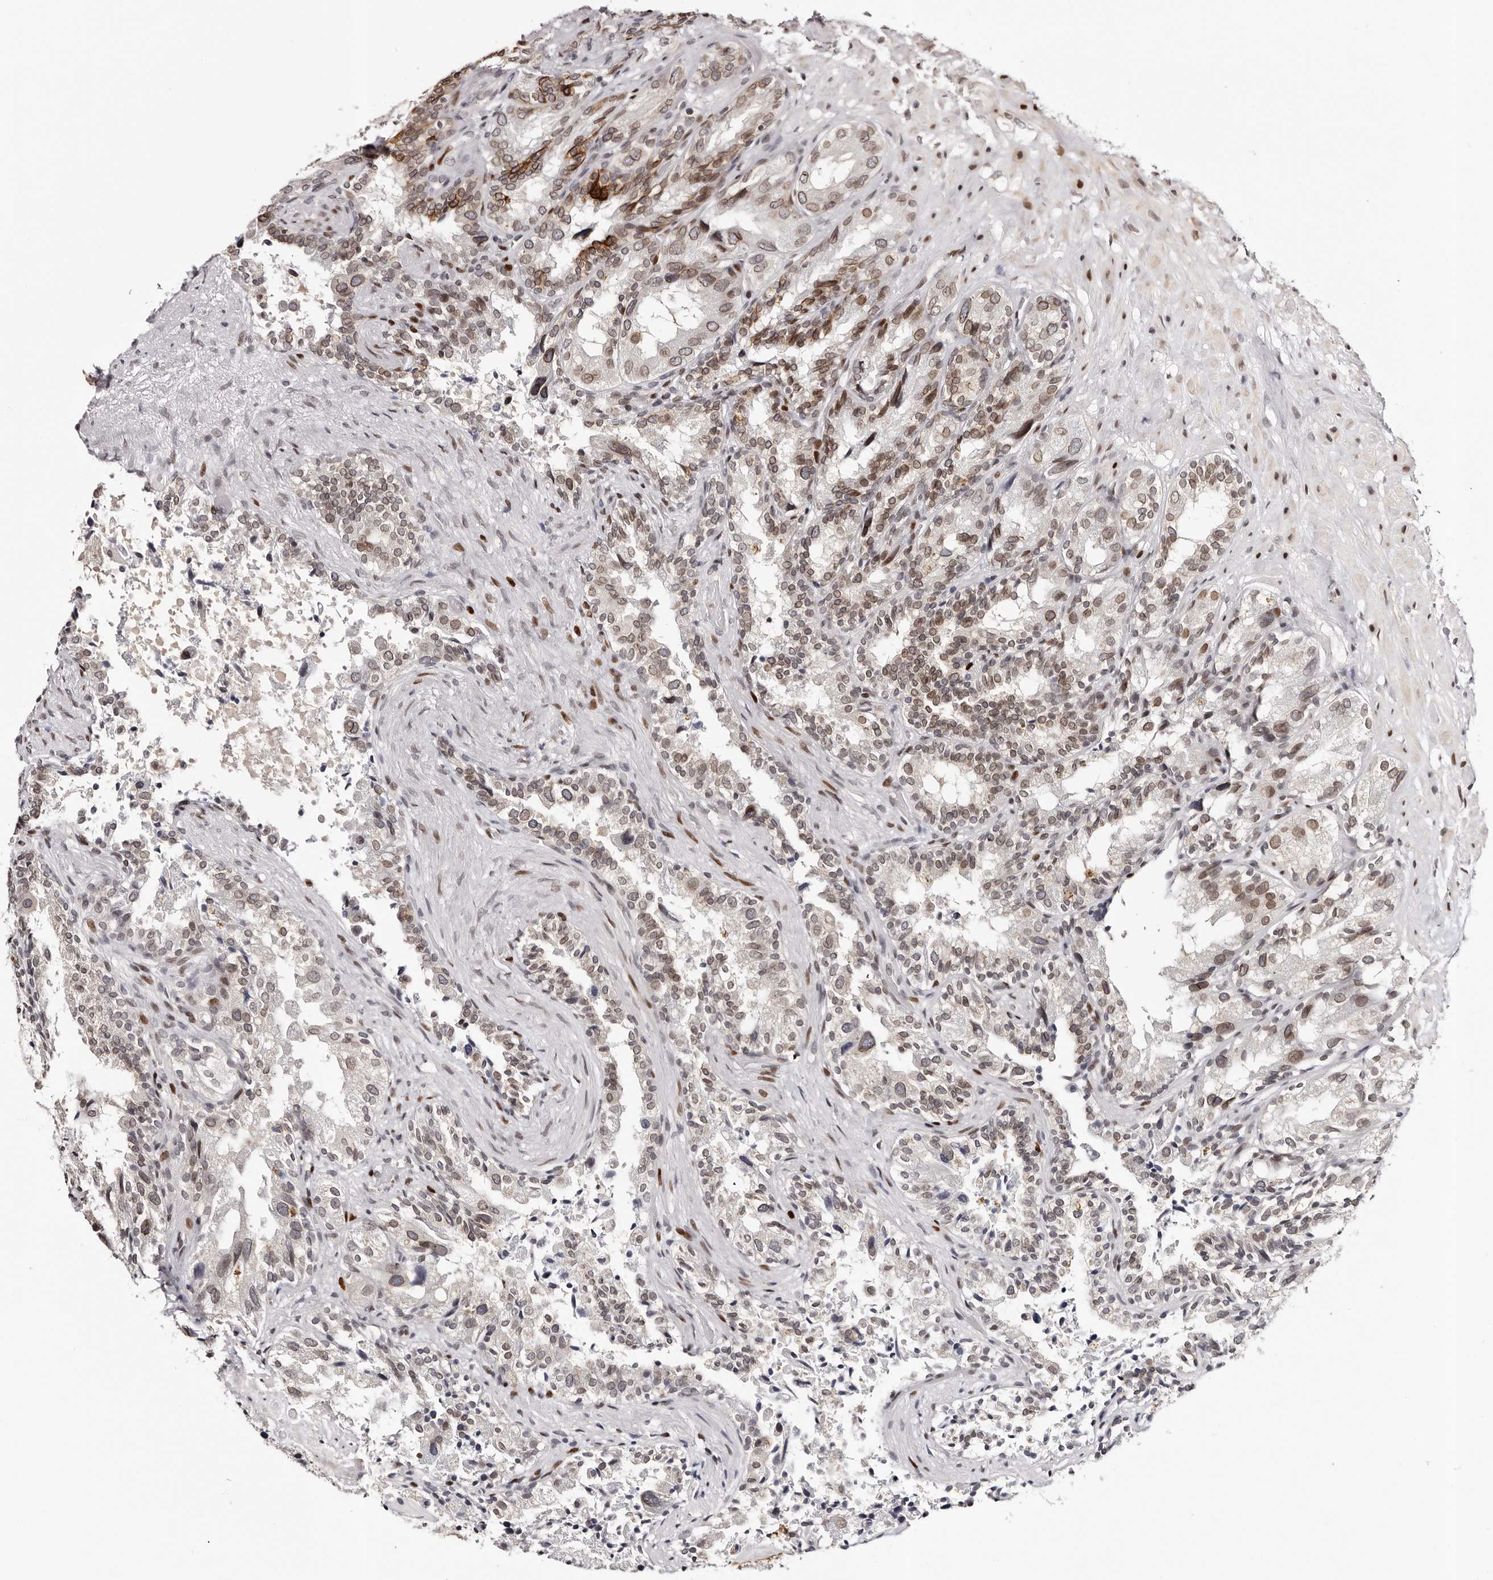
{"staining": {"intensity": "moderate", "quantity": "25%-75%", "location": "cytoplasmic/membranous,nuclear"}, "tissue": "seminal vesicle", "cell_type": "Glandular cells", "image_type": "normal", "snomed": [{"axis": "morphology", "description": "Normal tissue, NOS"}, {"axis": "topography", "description": "Seminal veicle"}, {"axis": "topography", "description": "Peripheral nerve tissue"}], "caption": "Protein staining displays moderate cytoplasmic/membranous,nuclear staining in approximately 25%-75% of glandular cells in benign seminal vesicle.", "gene": "NUP153", "patient": {"sex": "male", "age": 63}}